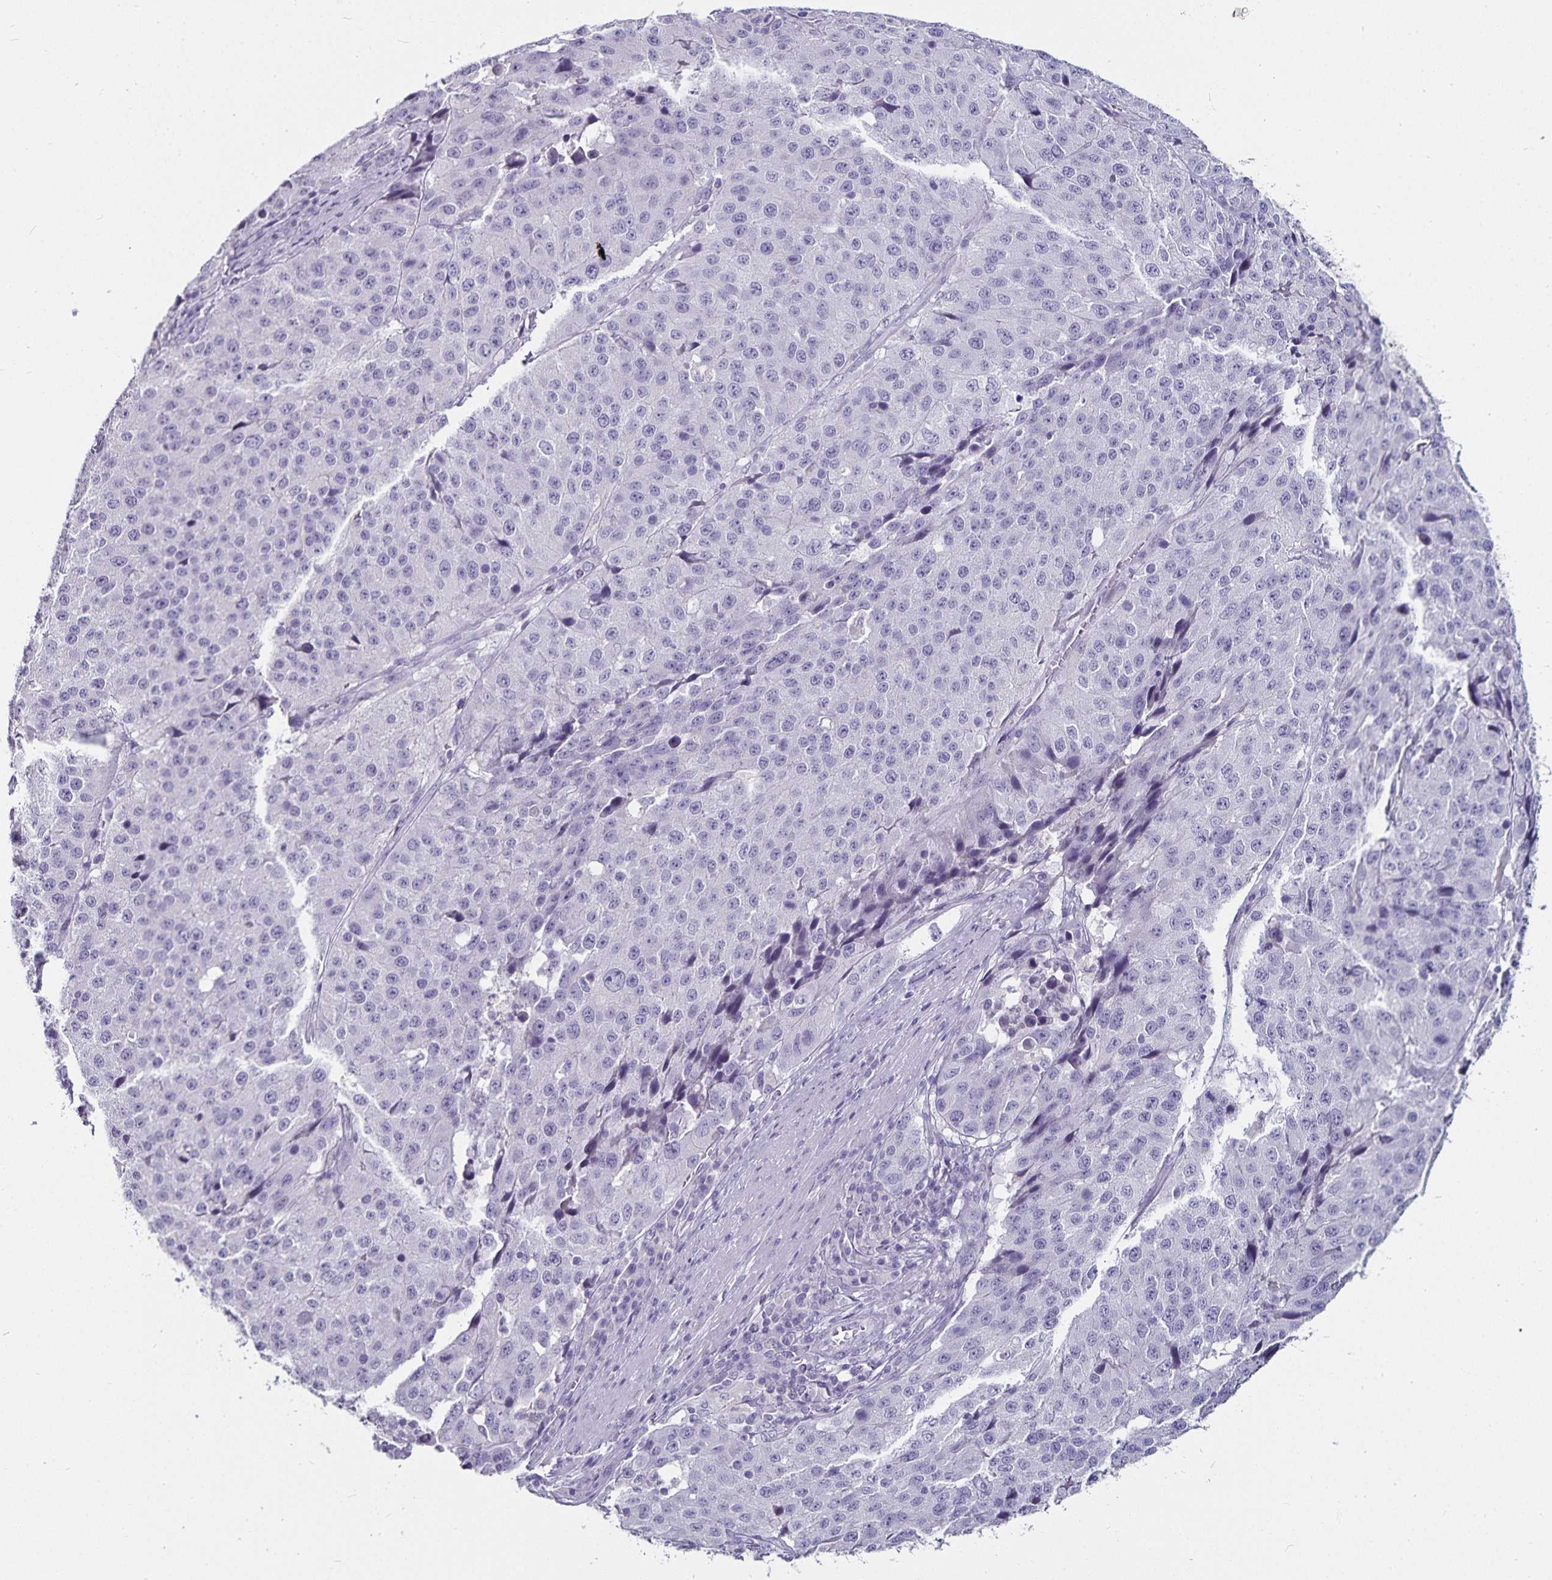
{"staining": {"intensity": "negative", "quantity": "none", "location": "none"}, "tissue": "stomach cancer", "cell_type": "Tumor cells", "image_type": "cancer", "snomed": [{"axis": "morphology", "description": "Adenocarcinoma, NOS"}, {"axis": "topography", "description": "Stomach"}], "caption": "High magnification brightfield microscopy of stomach cancer (adenocarcinoma) stained with DAB (3,3'-diaminobenzidine) (brown) and counterstained with hematoxylin (blue): tumor cells show no significant expression.", "gene": "CA12", "patient": {"sex": "male", "age": 71}}